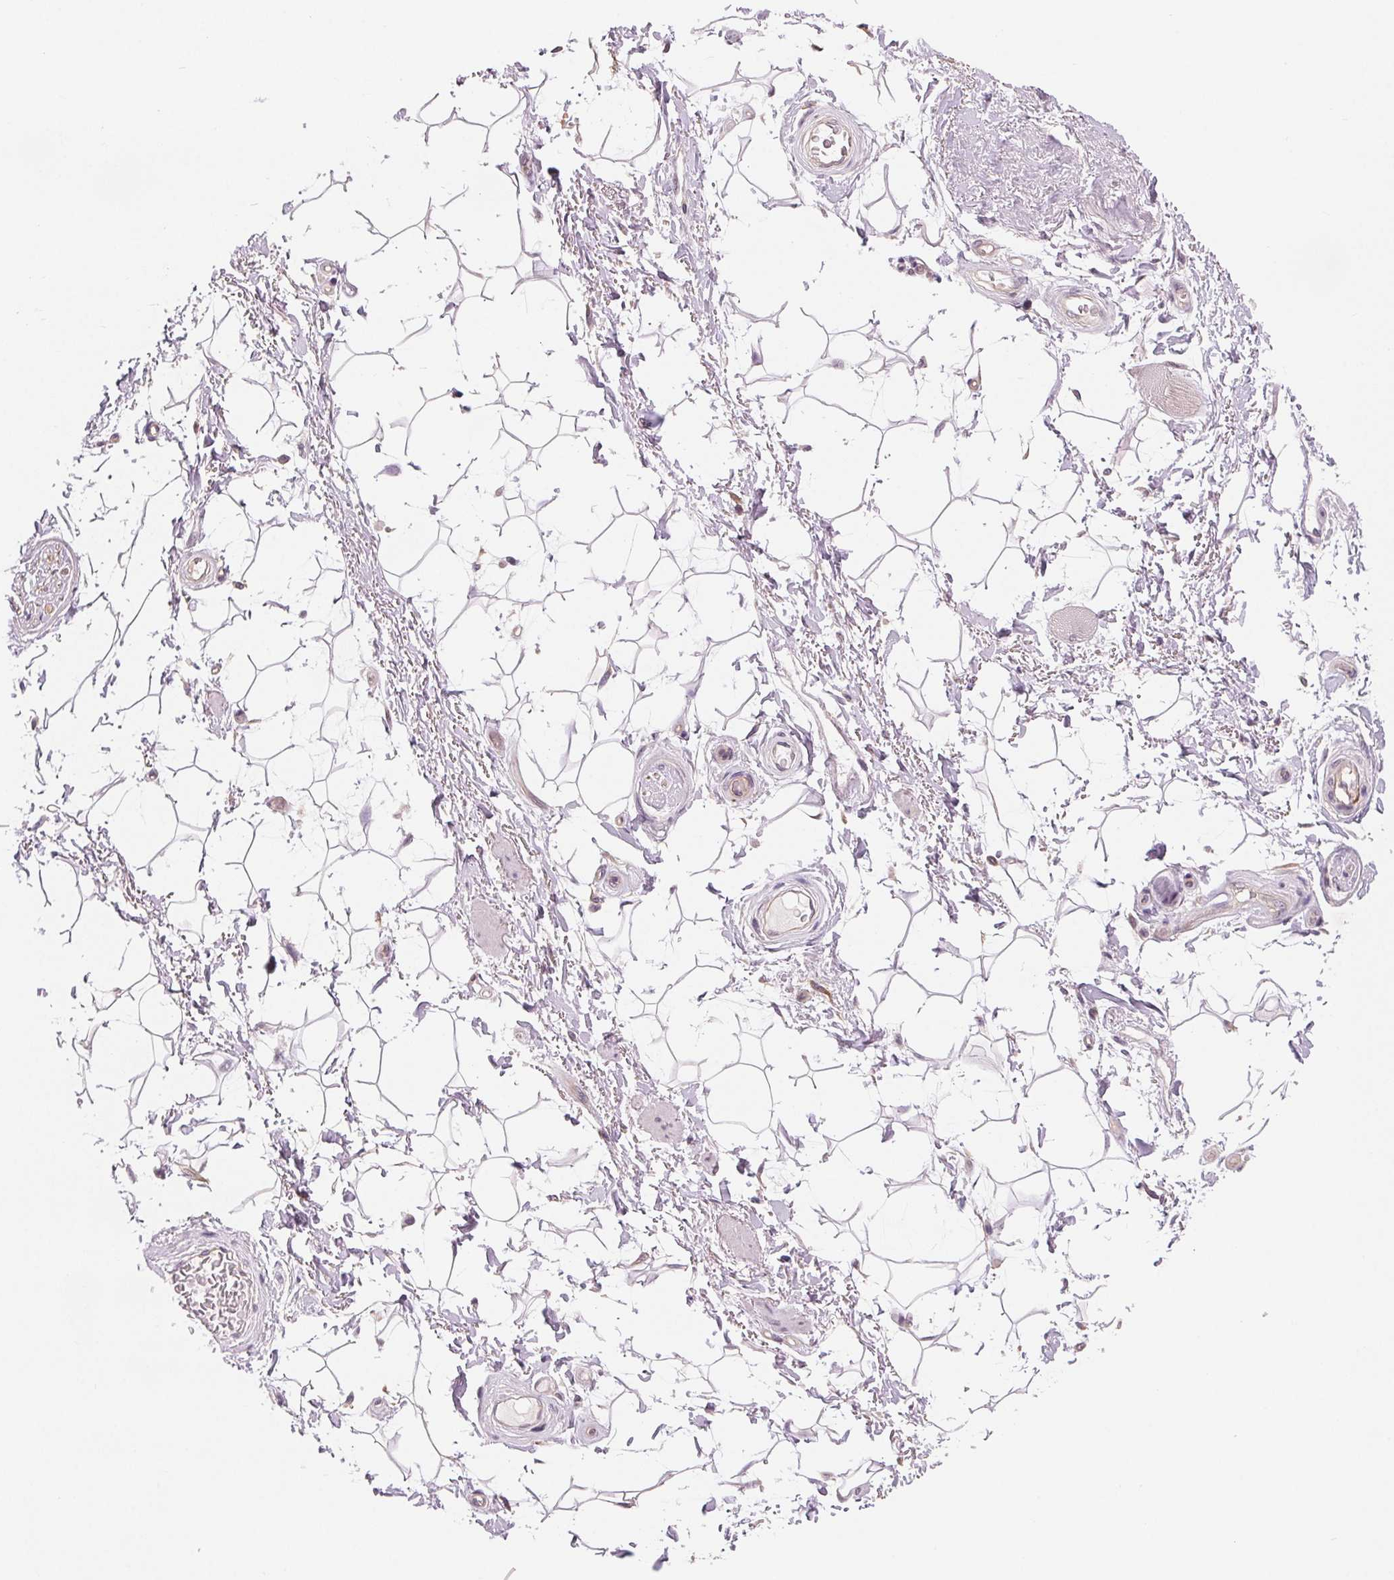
{"staining": {"intensity": "negative", "quantity": "none", "location": "none"}, "tissue": "adipose tissue", "cell_type": "Adipocytes", "image_type": "normal", "snomed": [{"axis": "morphology", "description": "Normal tissue, NOS"}, {"axis": "topography", "description": "Anal"}, {"axis": "topography", "description": "Peripheral nerve tissue"}], "caption": "Protein analysis of benign adipose tissue reveals no significant staining in adipocytes.", "gene": "CFC1B", "patient": {"sex": "male", "age": 51}}